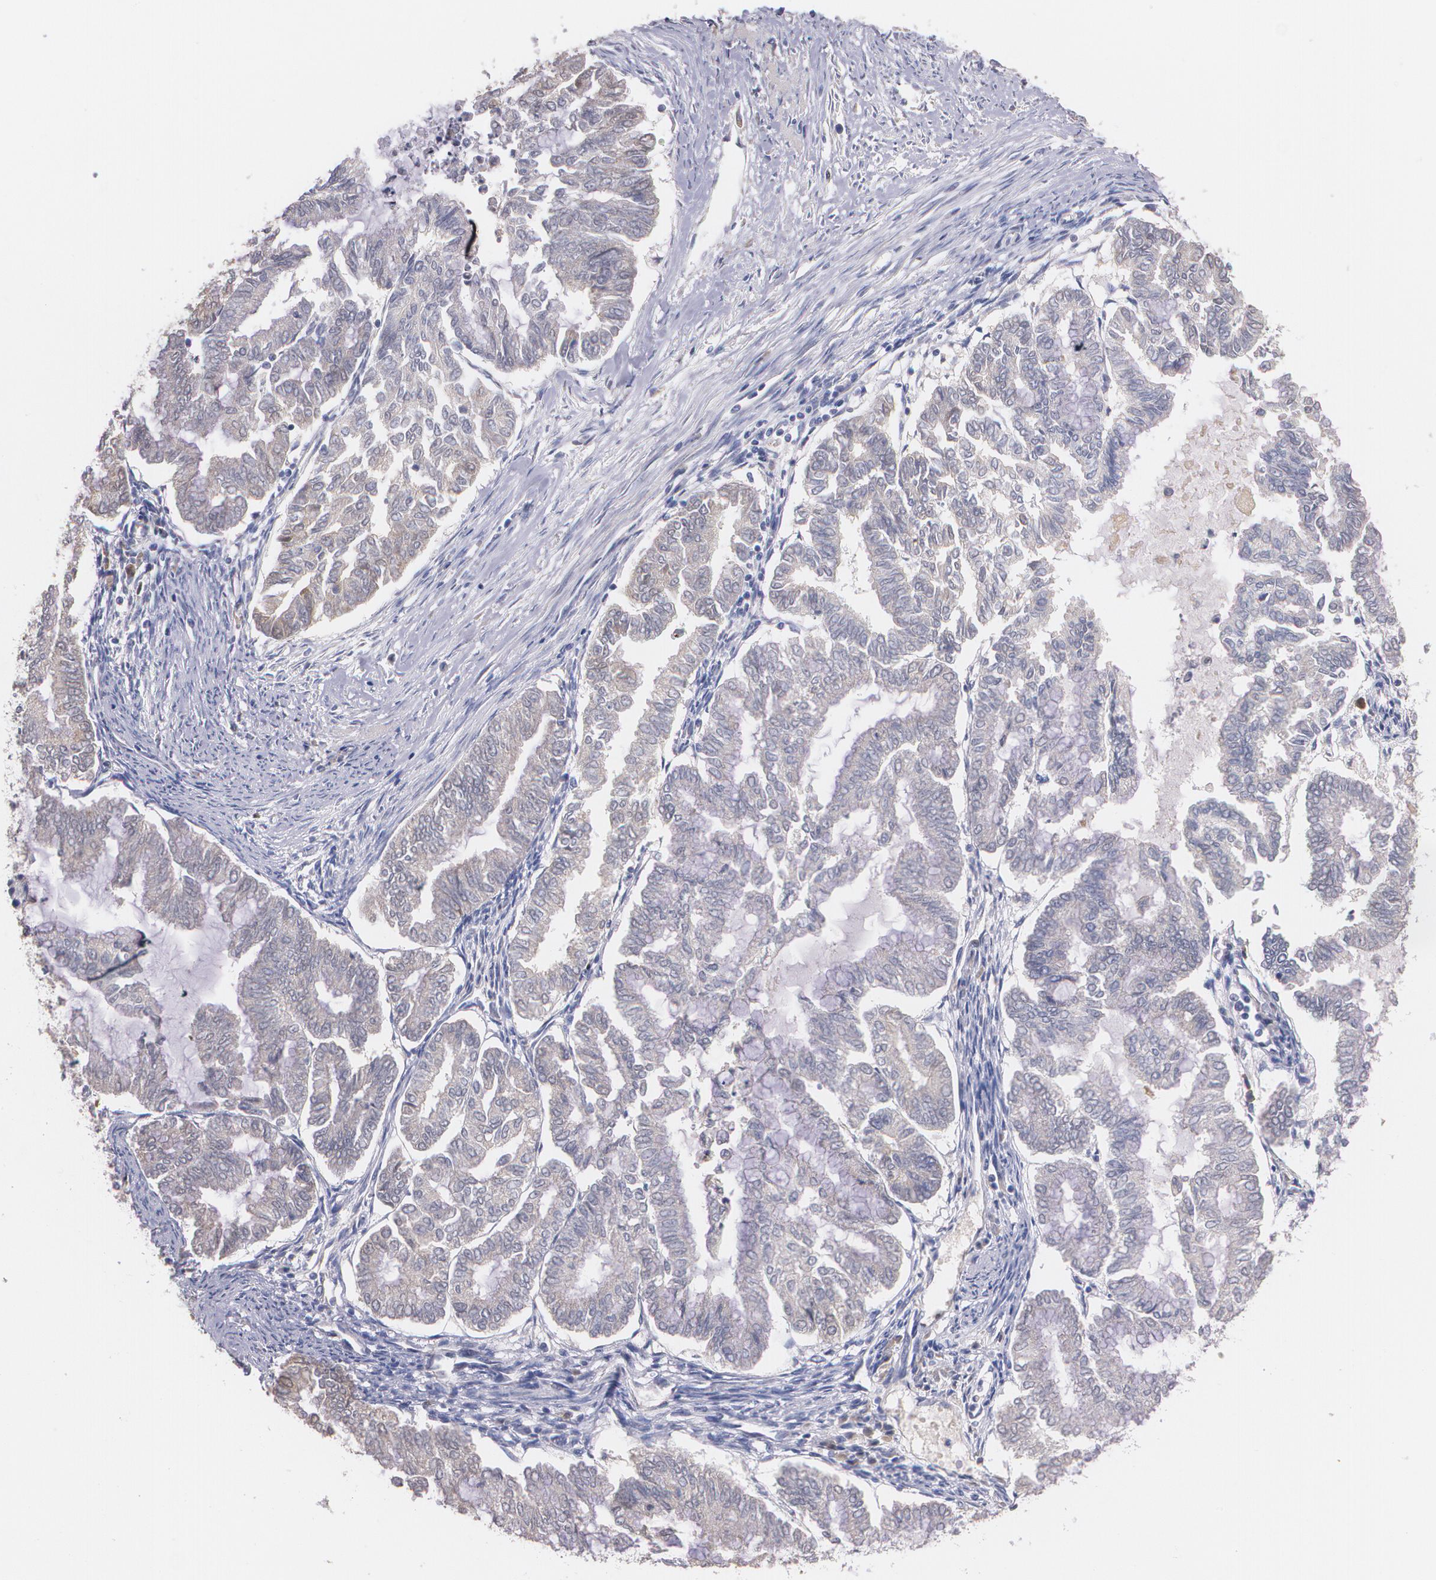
{"staining": {"intensity": "weak", "quantity": "<25%", "location": "cytoplasmic/membranous"}, "tissue": "endometrial cancer", "cell_type": "Tumor cells", "image_type": "cancer", "snomed": [{"axis": "morphology", "description": "Adenocarcinoma, NOS"}, {"axis": "topography", "description": "Endometrium"}], "caption": "Immunohistochemical staining of human endometrial cancer (adenocarcinoma) displays no significant staining in tumor cells. (Immunohistochemistry, brightfield microscopy, high magnification).", "gene": "AMBP", "patient": {"sex": "female", "age": 79}}